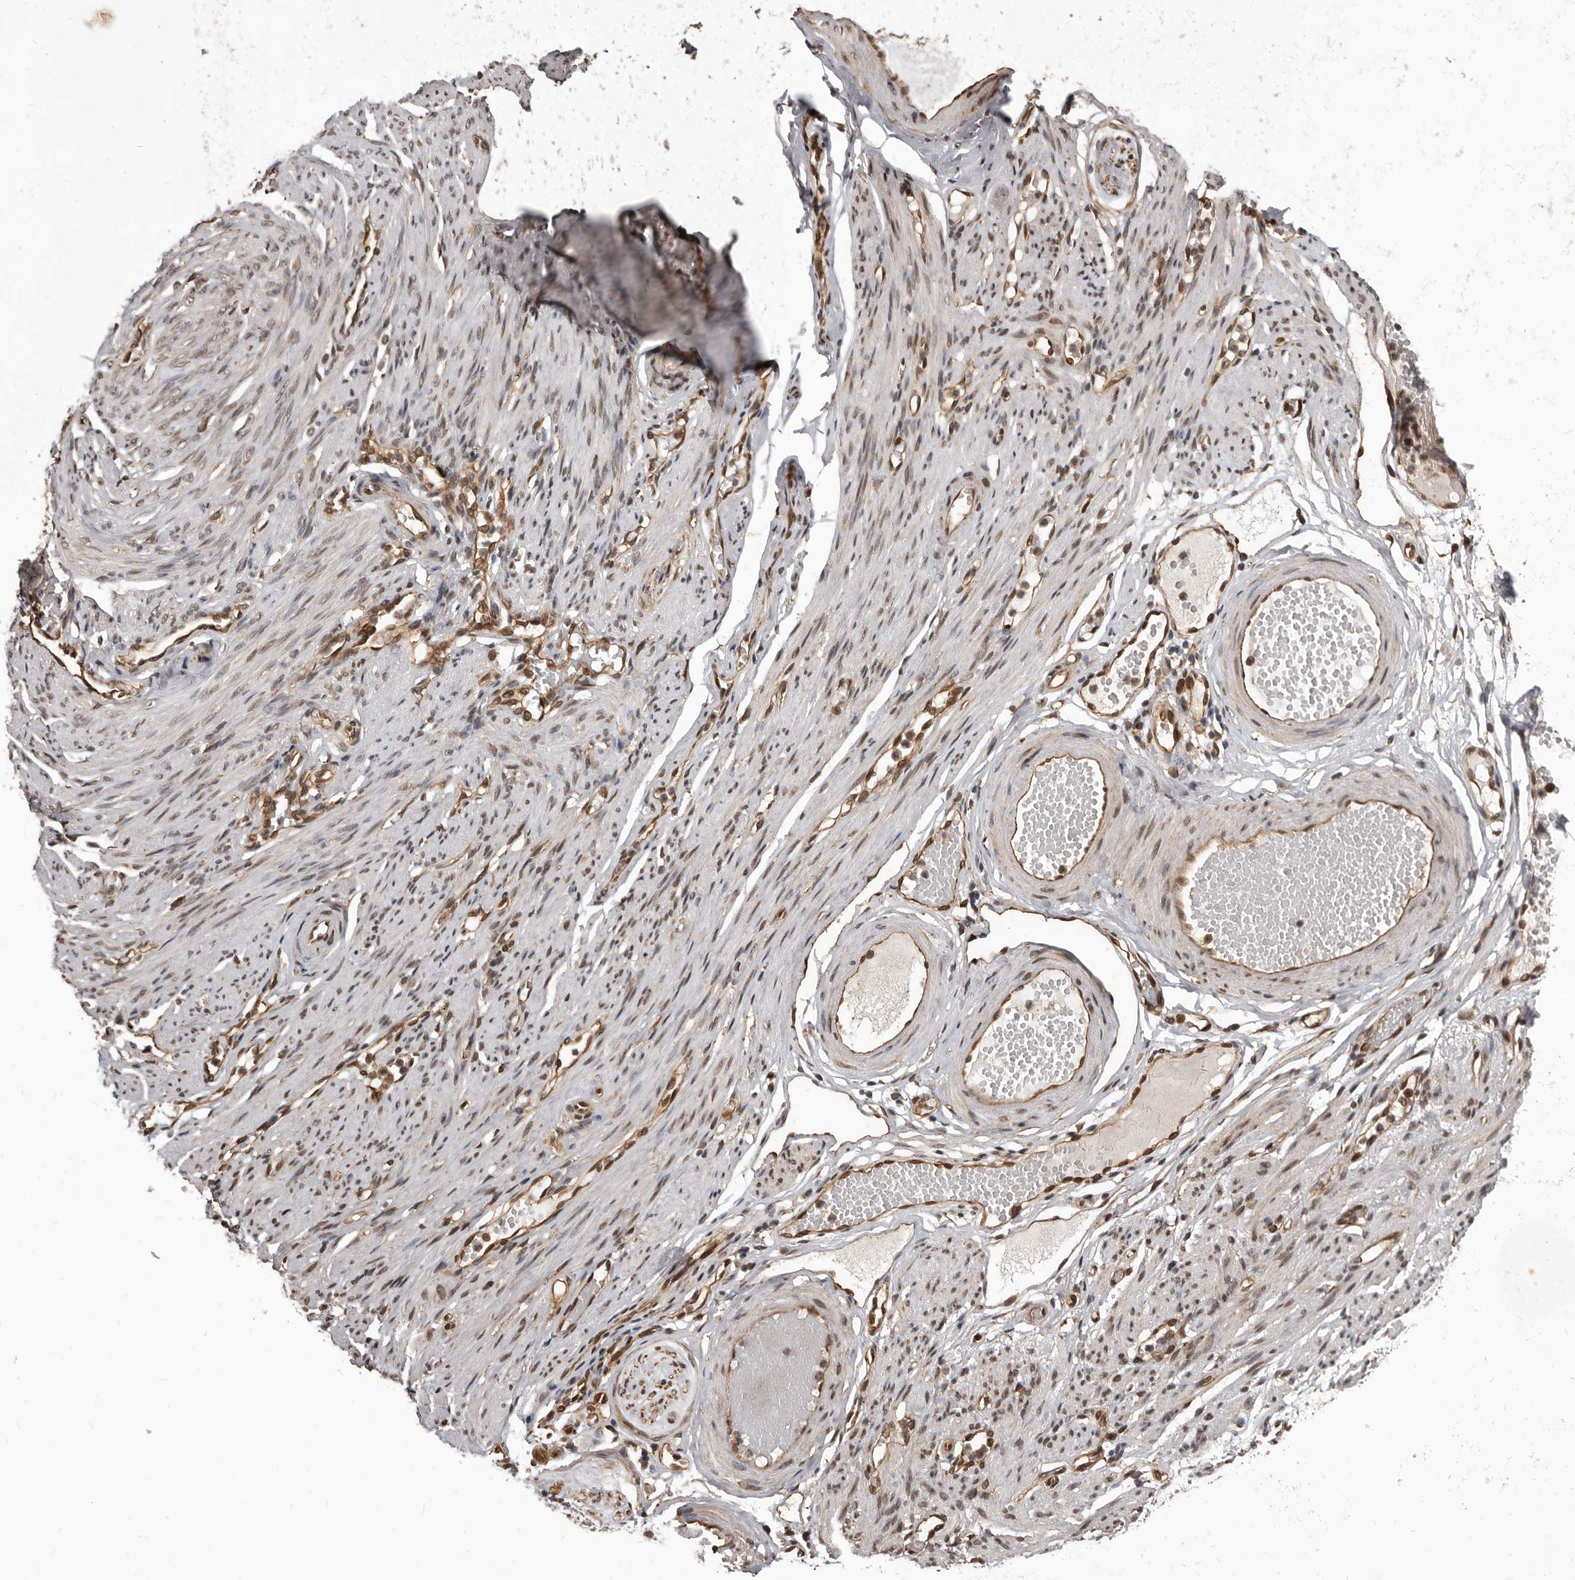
{"staining": {"intensity": "moderate", "quantity": ">75%", "location": "cytoplasmic/membranous,nuclear"}, "tissue": "adipose tissue", "cell_type": "Adipocytes", "image_type": "normal", "snomed": [{"axis": "morphology", "description": "Normal tissue, NOS"}, {"axis": "topography", "description": "Smooth muscle"}, {"axis": "topography", "description": "Peripheral nerve tissue"}], "caption": "An IHC micrograph of benign tissue is shown. Protein staining in brown labels moderate cytoplasmic/membranous,nuclear positivity in adipose tissue within adipocytes. Ihc stains the protein in brown and the nuclei are stained blue.", "gene": "ADAMTS20", "patient": {"sex": "female", "age": 39}}